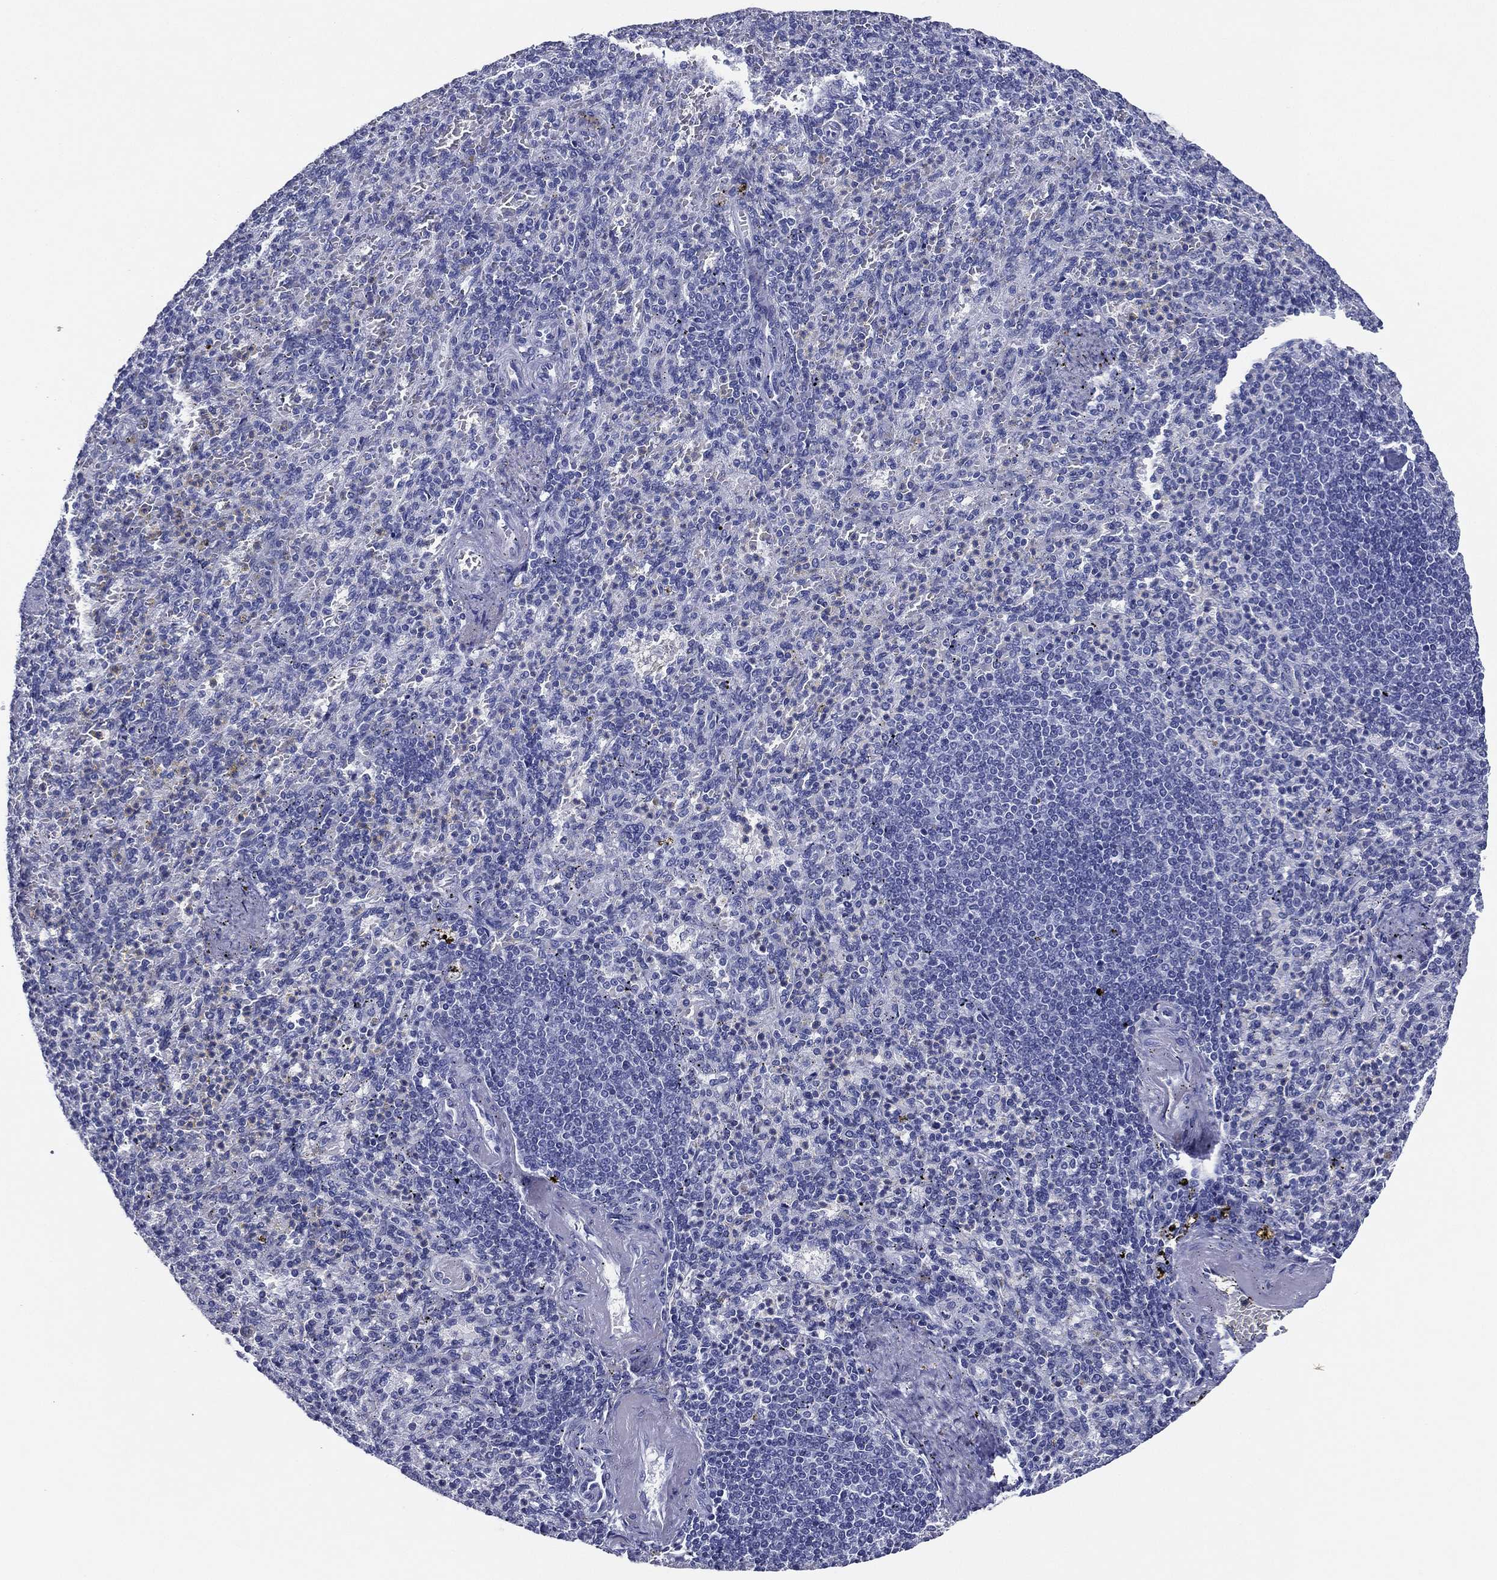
{"staining": {"intensity": "negative", "quantity": "none", "location": "none"}, "tissue": "spleen", "cell_type": "Cells in red pulp", "image_type": "normal", "snomed": [{"axis": "morphology", "description": "Normal tissue, NOS"}, {"axis": "topography", "description": "Spleen"}], "caption": "An IHC micrograph of benign spleen is shown. There is no staining in cells in red pulp of spleen.", "gene": "TFAP2A", "patient": {"sex": "female", "age": 74}}